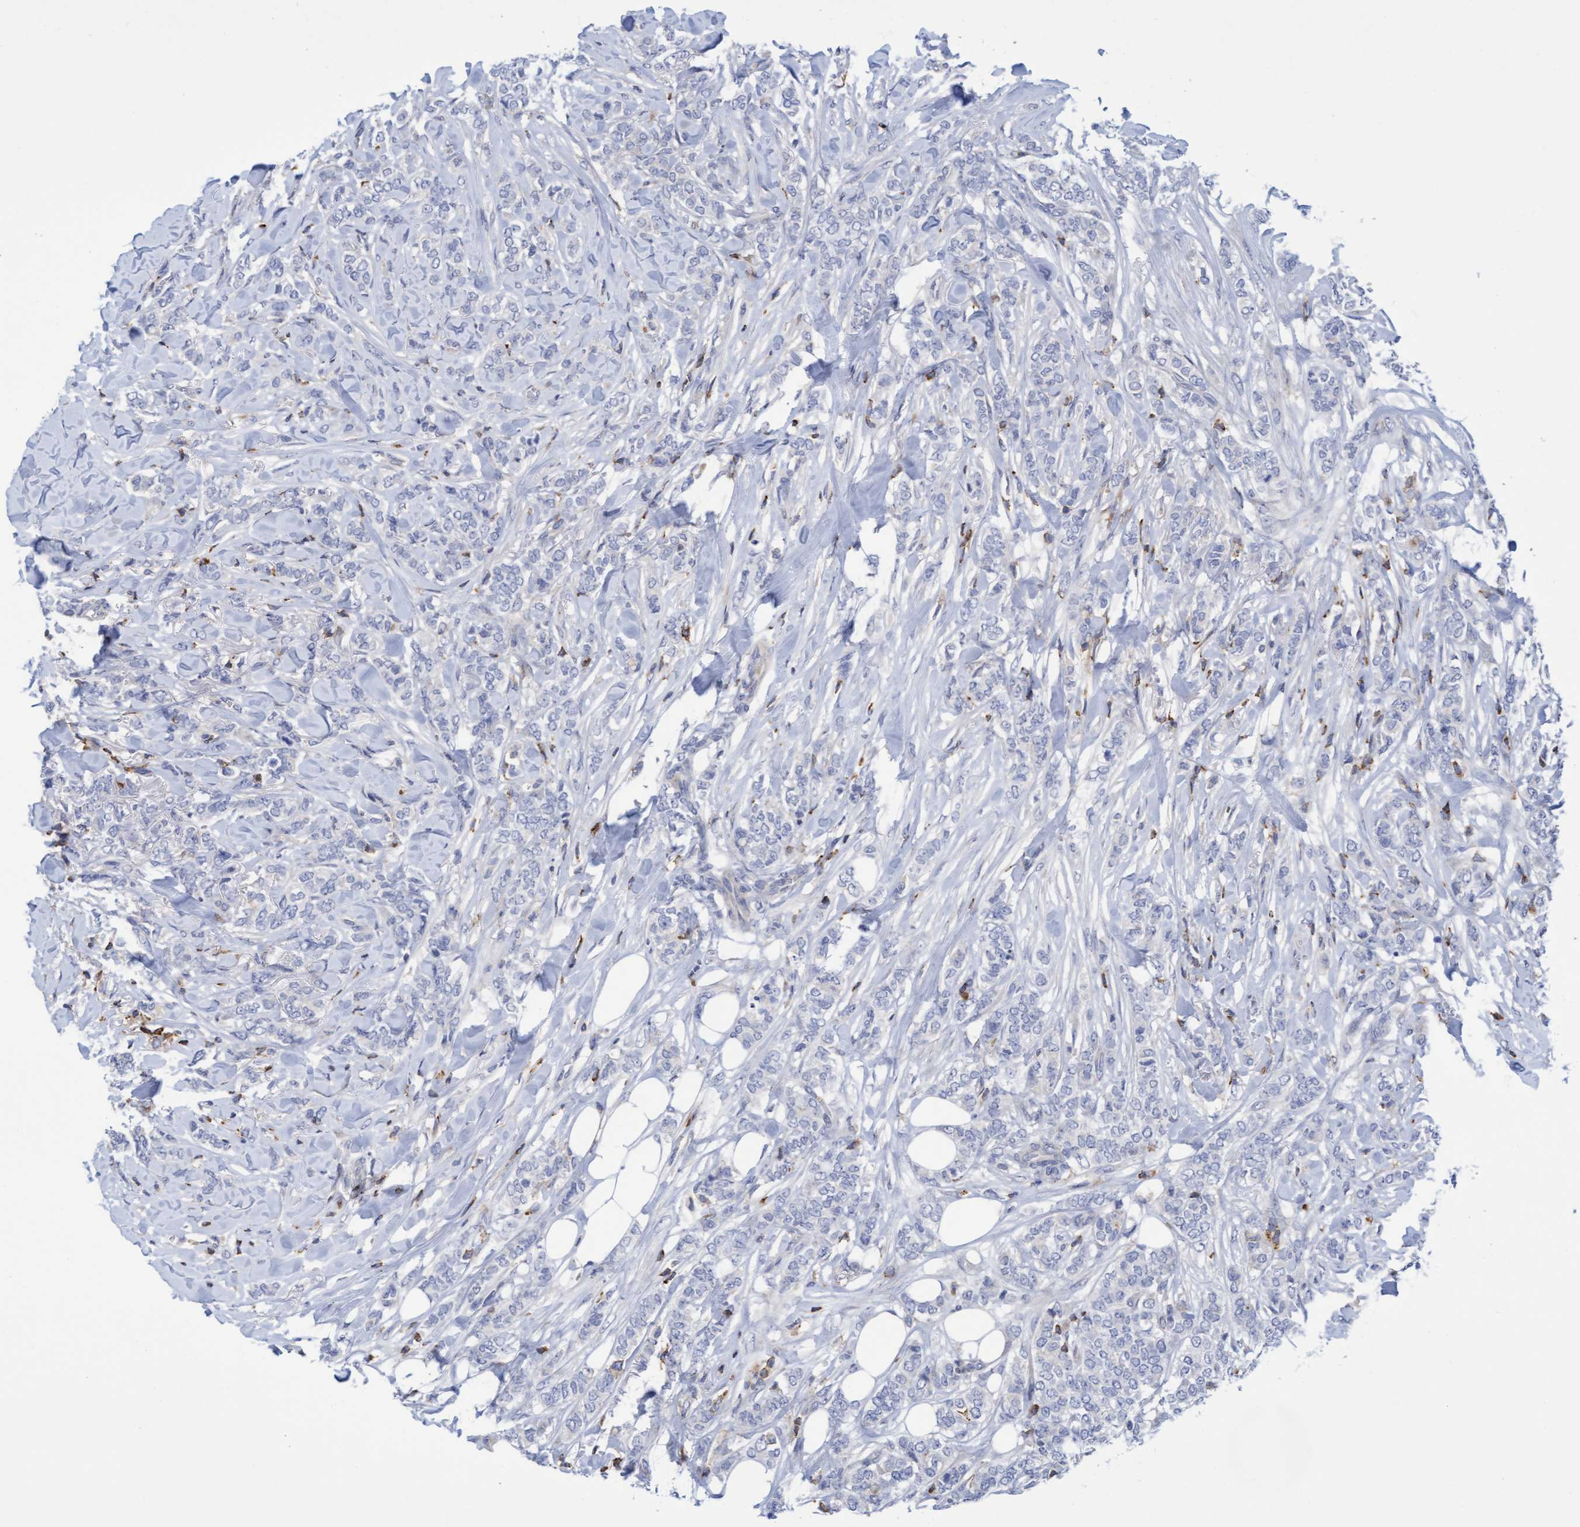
{"staining": {"intensity": "negative", "quantity": "none", "location": "none"}, "tissue": "breast cancer", "cell_type": "Tumor cells", "image_type": "cancer", "snomed": [{"axis": "morphology", "description": "Lobular carcinoma"}, {"axis": "topography", "description": "Skin"}, {"axis": "topography", "description": "Breast"}], "caption": "The histopathology image displays no staining of tumor cells in lobular carcinoma (breast). The staining is performed using DAB brown chromogen with nuclei counter-stained in using hematoxylin.", "gene": "FNBP1", "patient": {"sex": "female", "age": 46}}